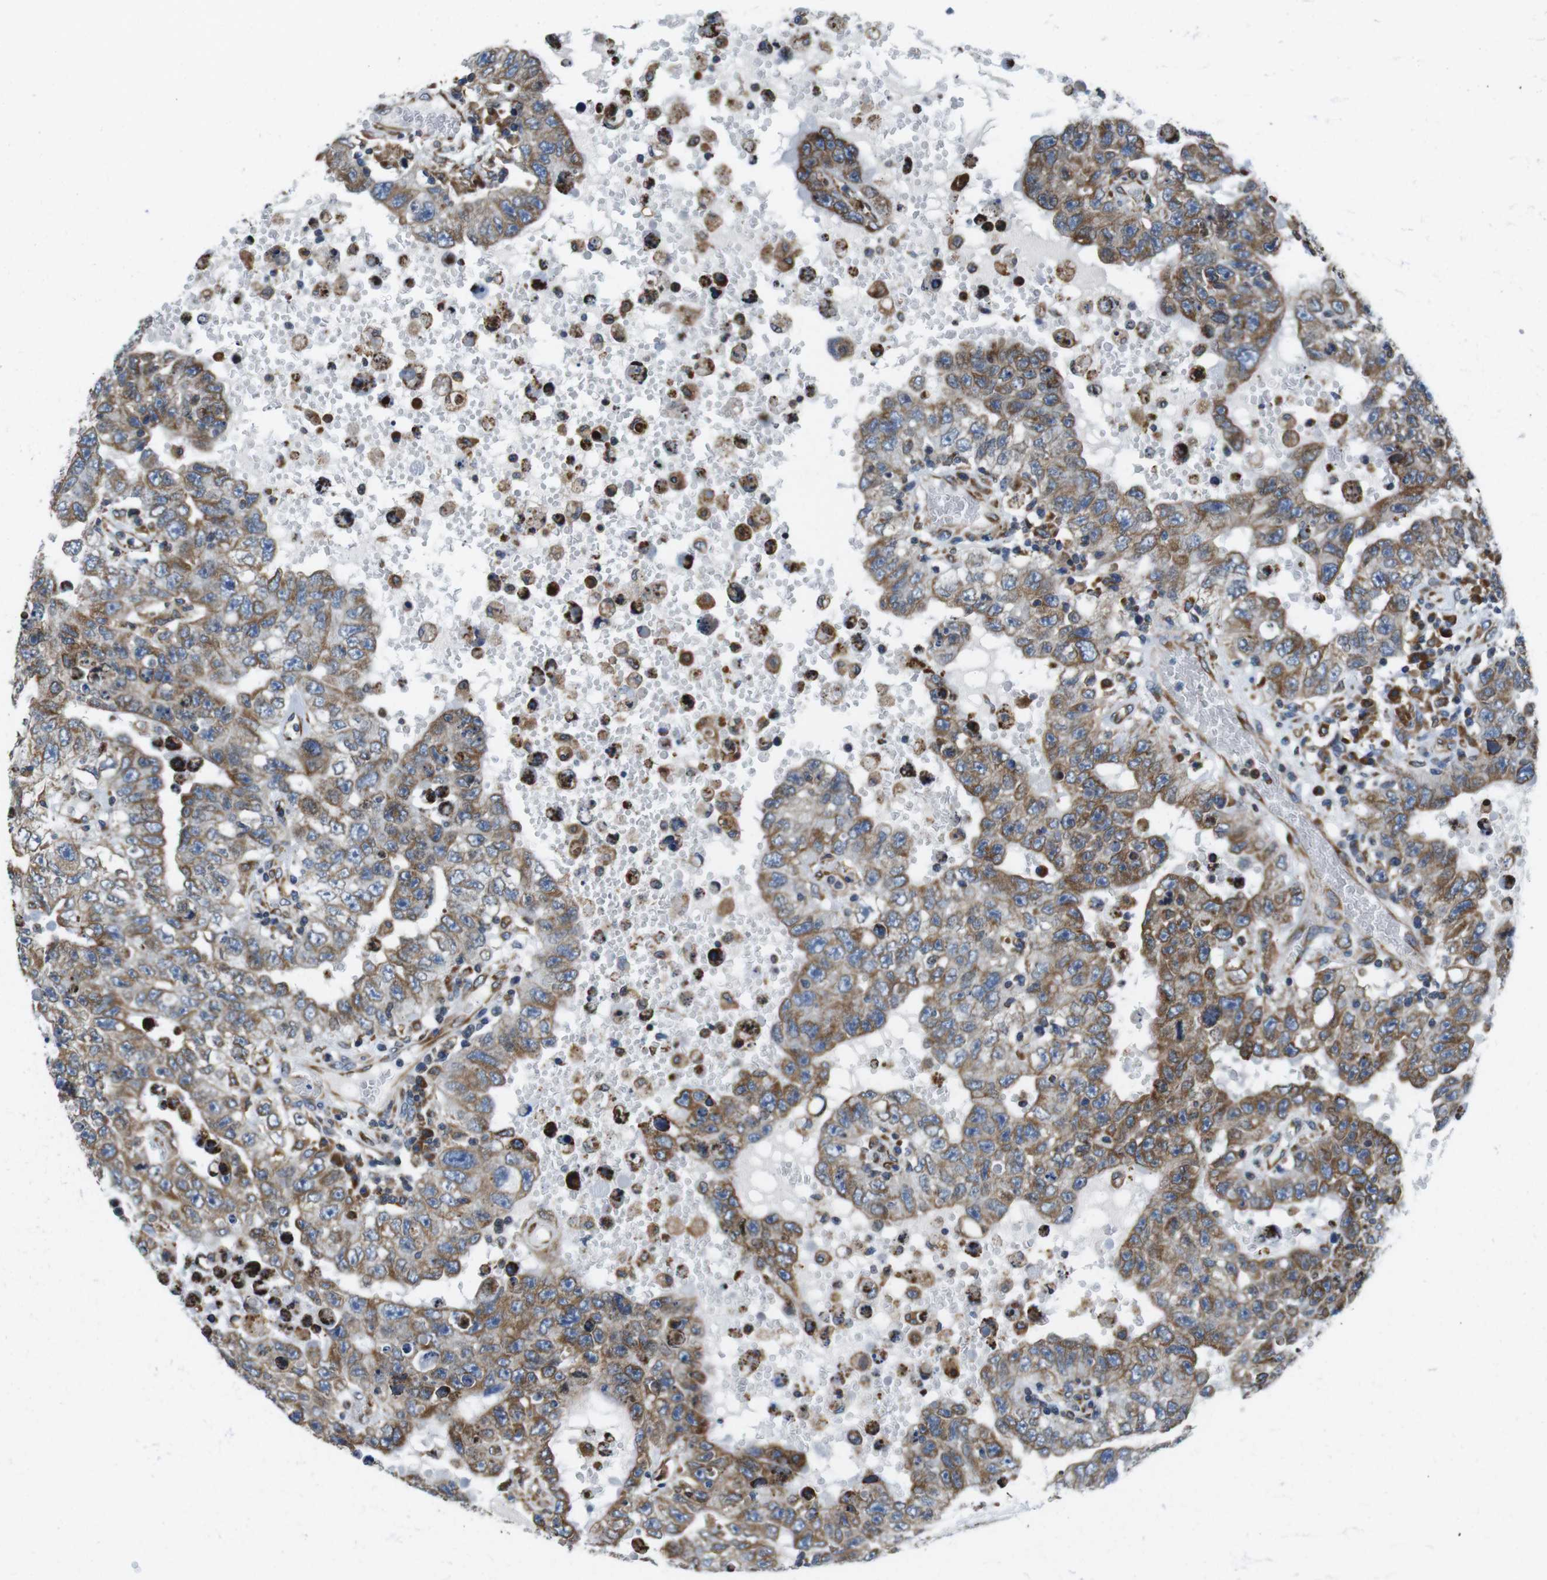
{"staining": {"intensity": "moderate", "quantity": ">75%", "location": "cytoplasmic/membranous"}, "tissue": "testis cancer", "cell_type": "Tumor cells", "image_type": "cancer", "snomed": [{"axis": "morphology", "description": "Carcinoma, Embryonal, NOS"}, {"axis": "topography", "description": "Testis"}], "caption": "Immunohistochemical staining of testis cancer exhibits moderate cytoplasmic/membranous protein staining in about >75% of tumor cells.", "gene": "UGGT1", "patient": {"sex": "male", "age": 26}}